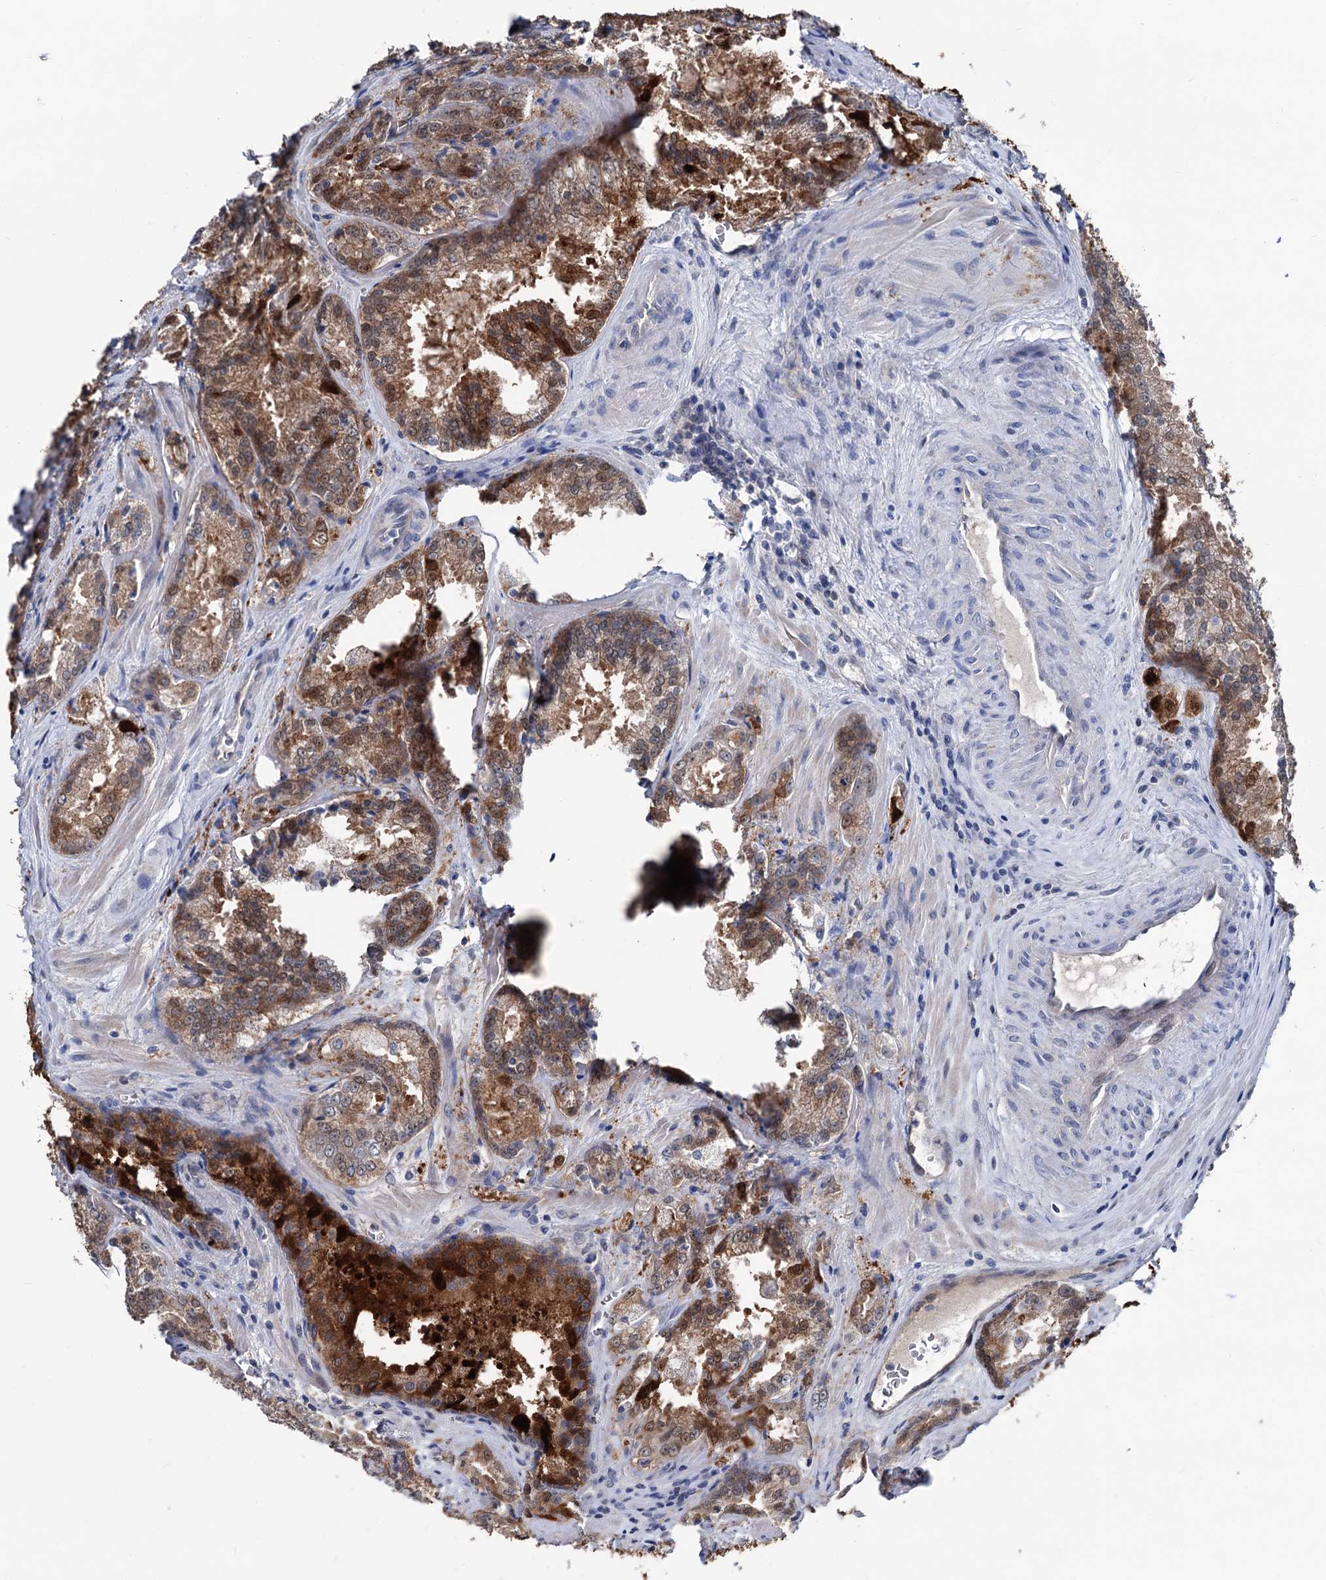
{"staining": {"intensity": "moderate", "quantity": ">75%", "location": "cytoplasmic/membranous,nuclear"}, "tissue": "prostate cancer", "cell_type": "Tumor cells", "image_type": "cancer", "snomed": [{"axis": "morphology", "description": "Adenocarcinoma, Low grade"}, {"axis": "topography", "description": "Prostate"}], "caption": "Immunohistochemical staining of human prostate cancer shows medium levels of moderate cytoplasmic/membranous and nuclear staining in about >75% of tumor cells. Using DAB (3,3'-diaminobenzidine) (brown) and hematoxylin (blue) stains, captured at high magnification using brightfield microscopy.", "gene": "GLO1", "patient": {"sex": "male", "age": 47}}